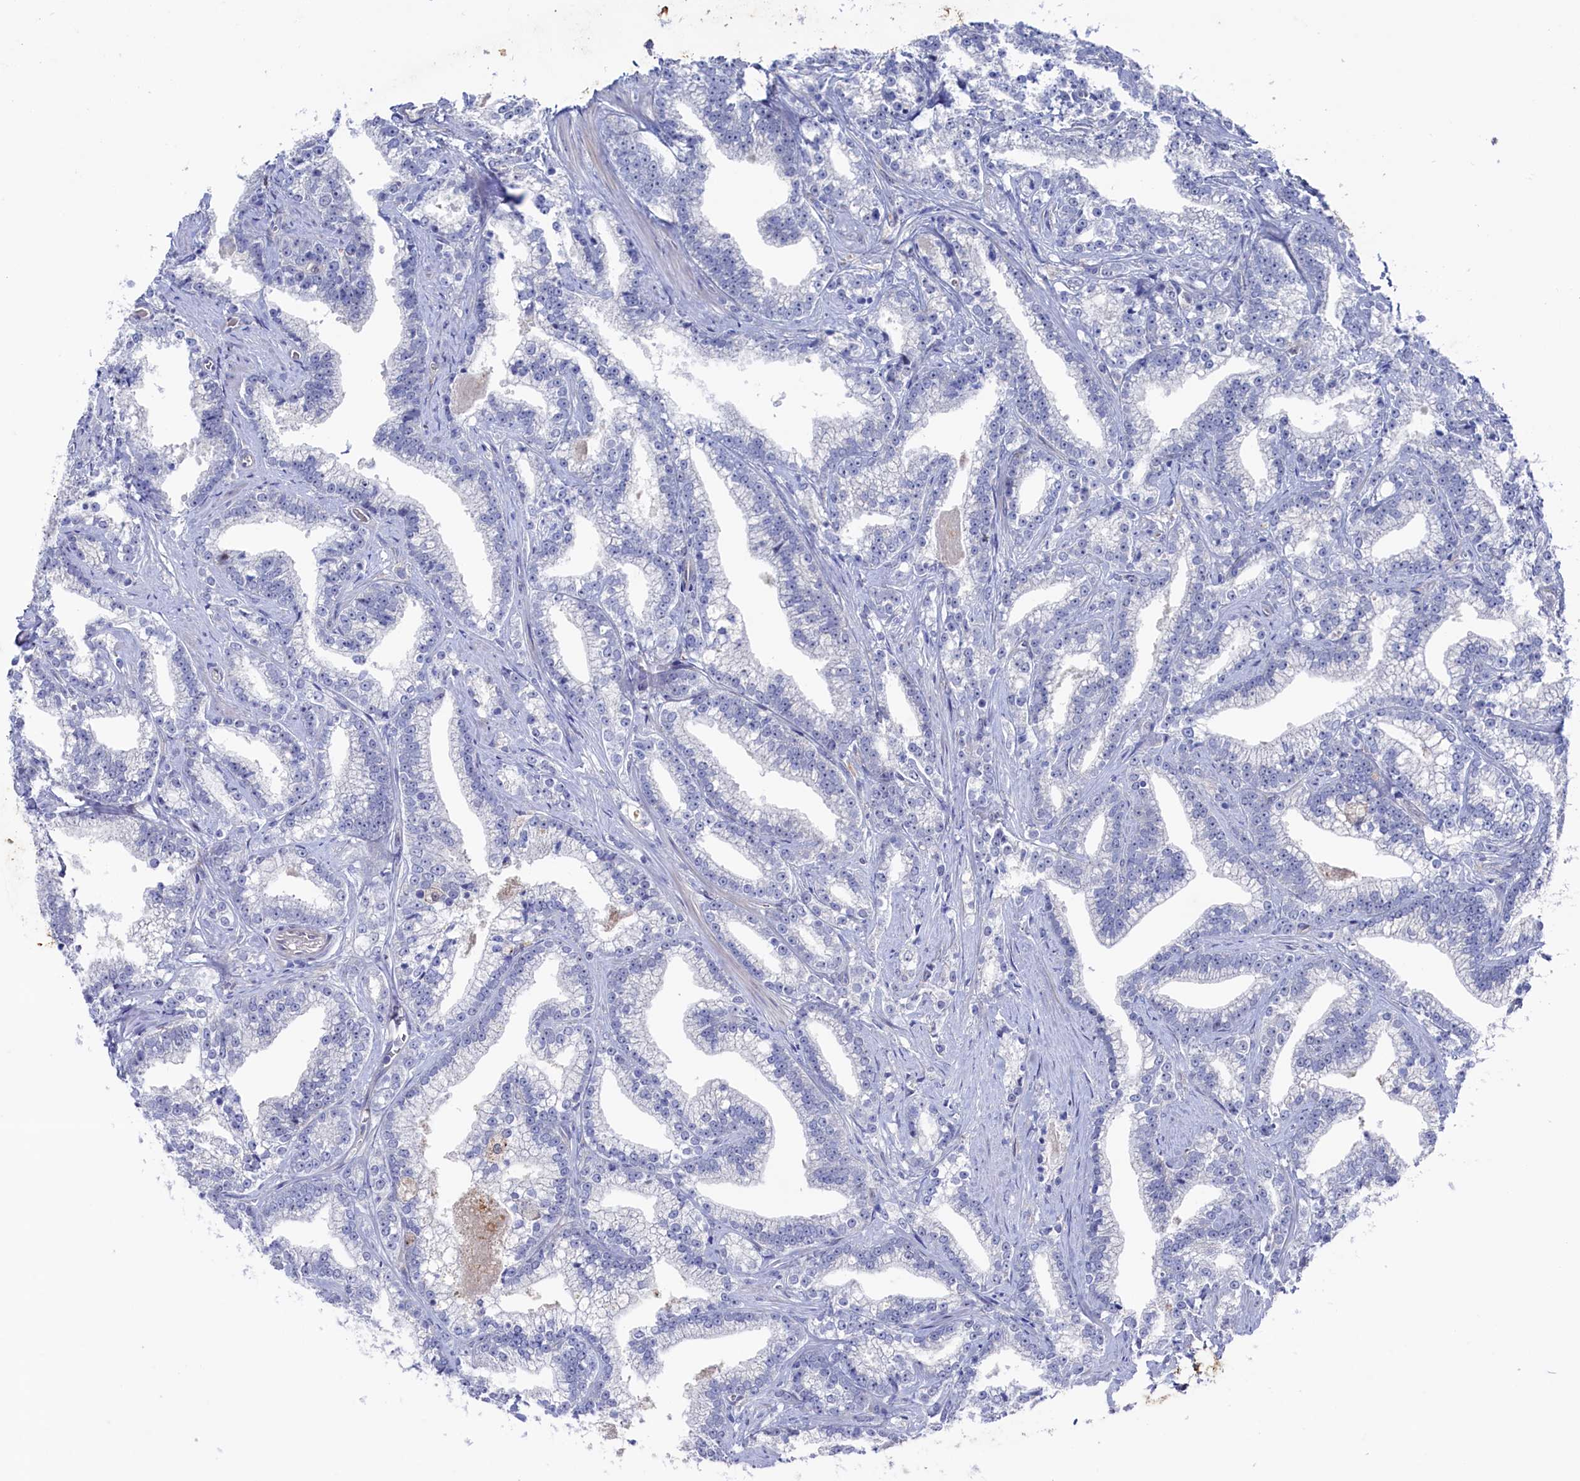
{"staining": {"intensity": "negative", "quantity": "none", "location": "none"}, "tissue": "prostate cancer", "cell_type": "Tumor cells", "image_type": "cancer", "snomed": [{"axis": "morphology", "description": "Adenocarcinoma, High grade"}, {"axis": "topography", "description": "Prostate and seminal vesicle, NOS"}], "caption": "Histopathology image shows no significant protein positivity in tumor cells of prostate high-grade adenocarcinoma.", "gene": "RNH1", "patient": {"sex": "male", "age": 67}}